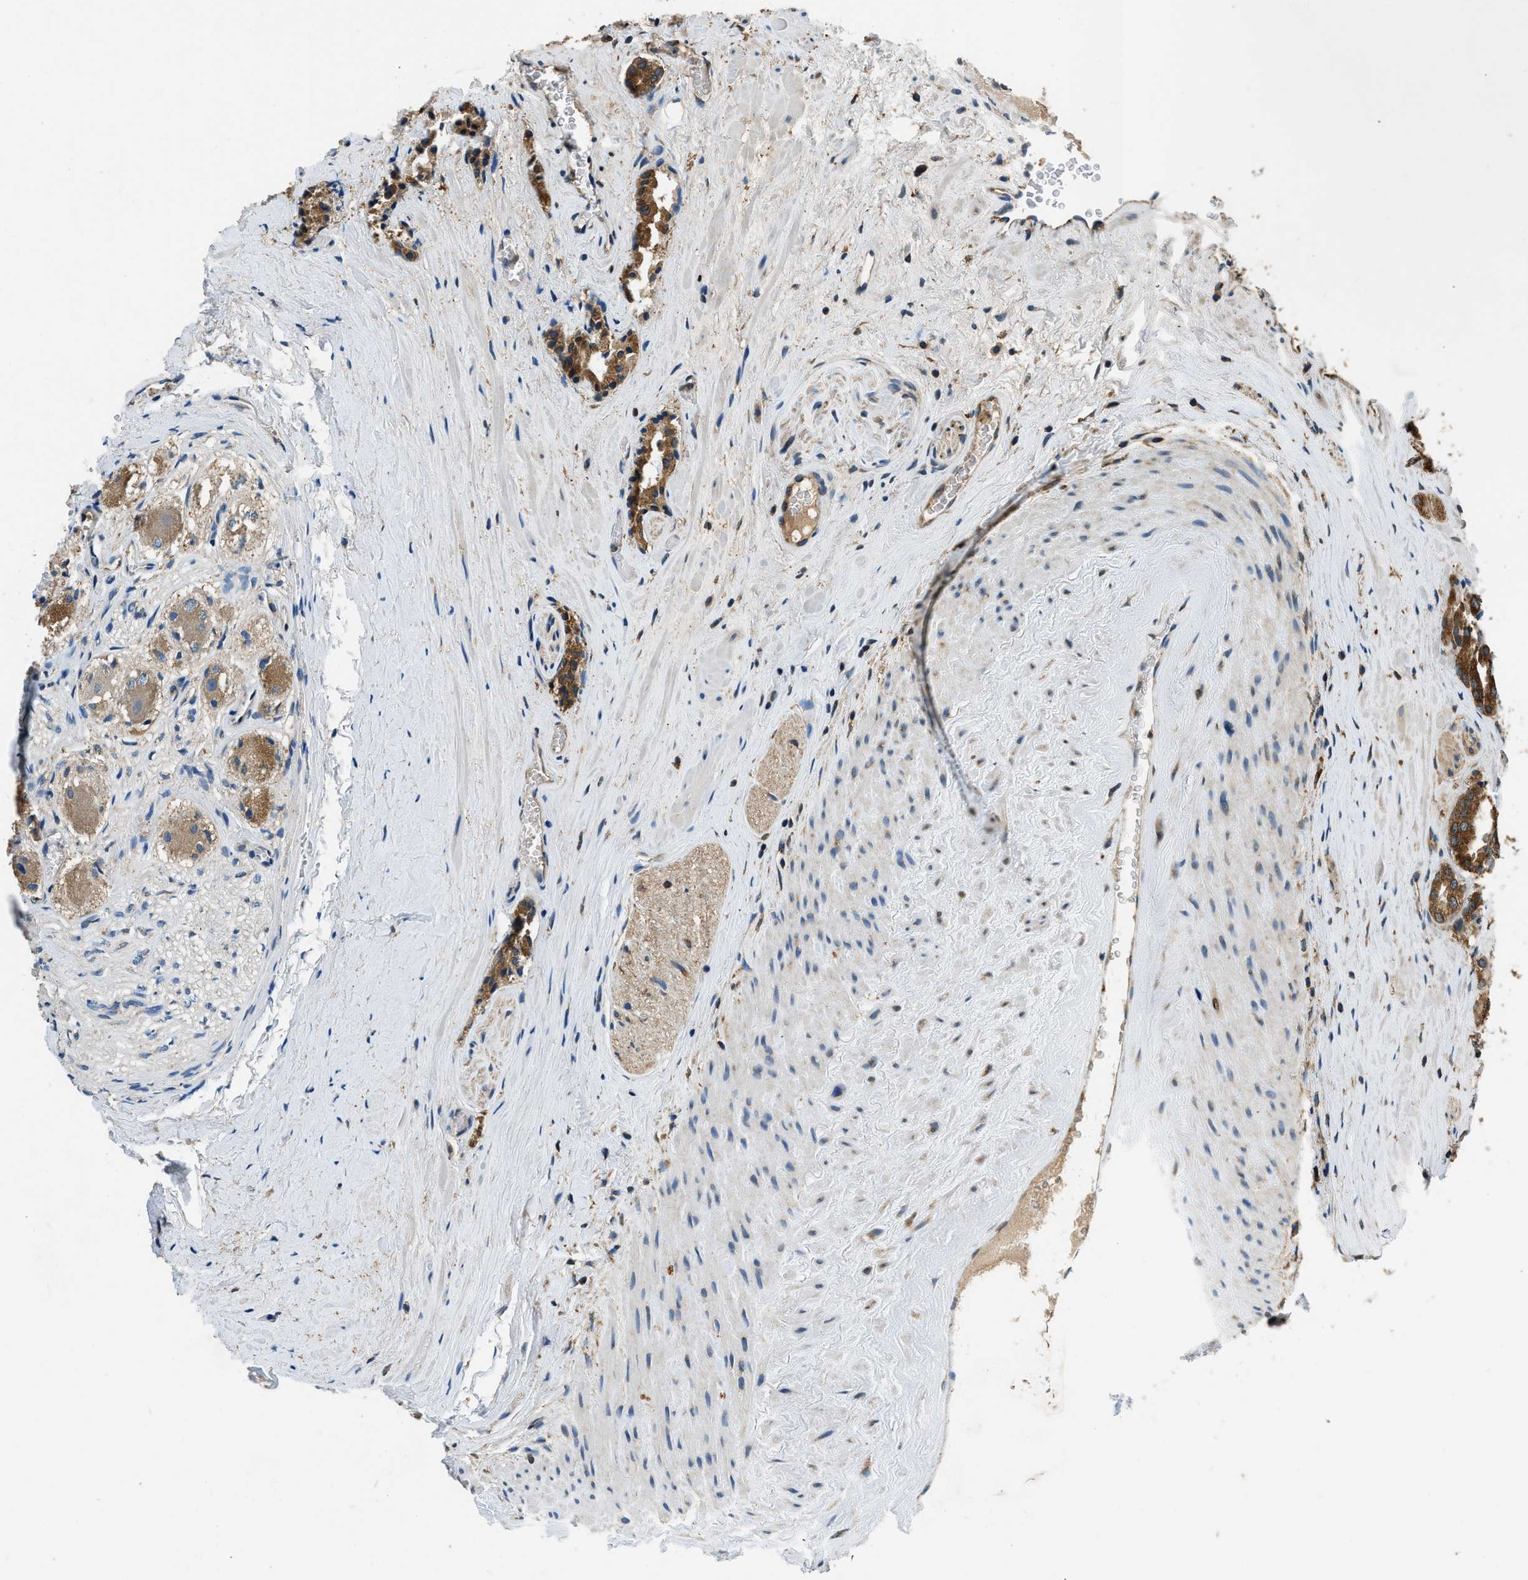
{"staining": {"intensity": "strong", "quantity": ">75%", "location": "cytoplasmic/membranous"}, "tissue": "prostate cancer", "cell_type": "Tumor cells", "image_type": "cancer", "snomed": [{"axis": "morphology", "description": "Adenocarcinoma, High grade"}, {"axis": "topography", "description": "Prostate"}], "caption": "IHC of human prostate cancer exhibits high levels of strong cytoplasmic/membranous staining in approximately >75% of tumor cells.", "gene": "ARFGAP2", "patient": {"sex": "male", "age": 64}}